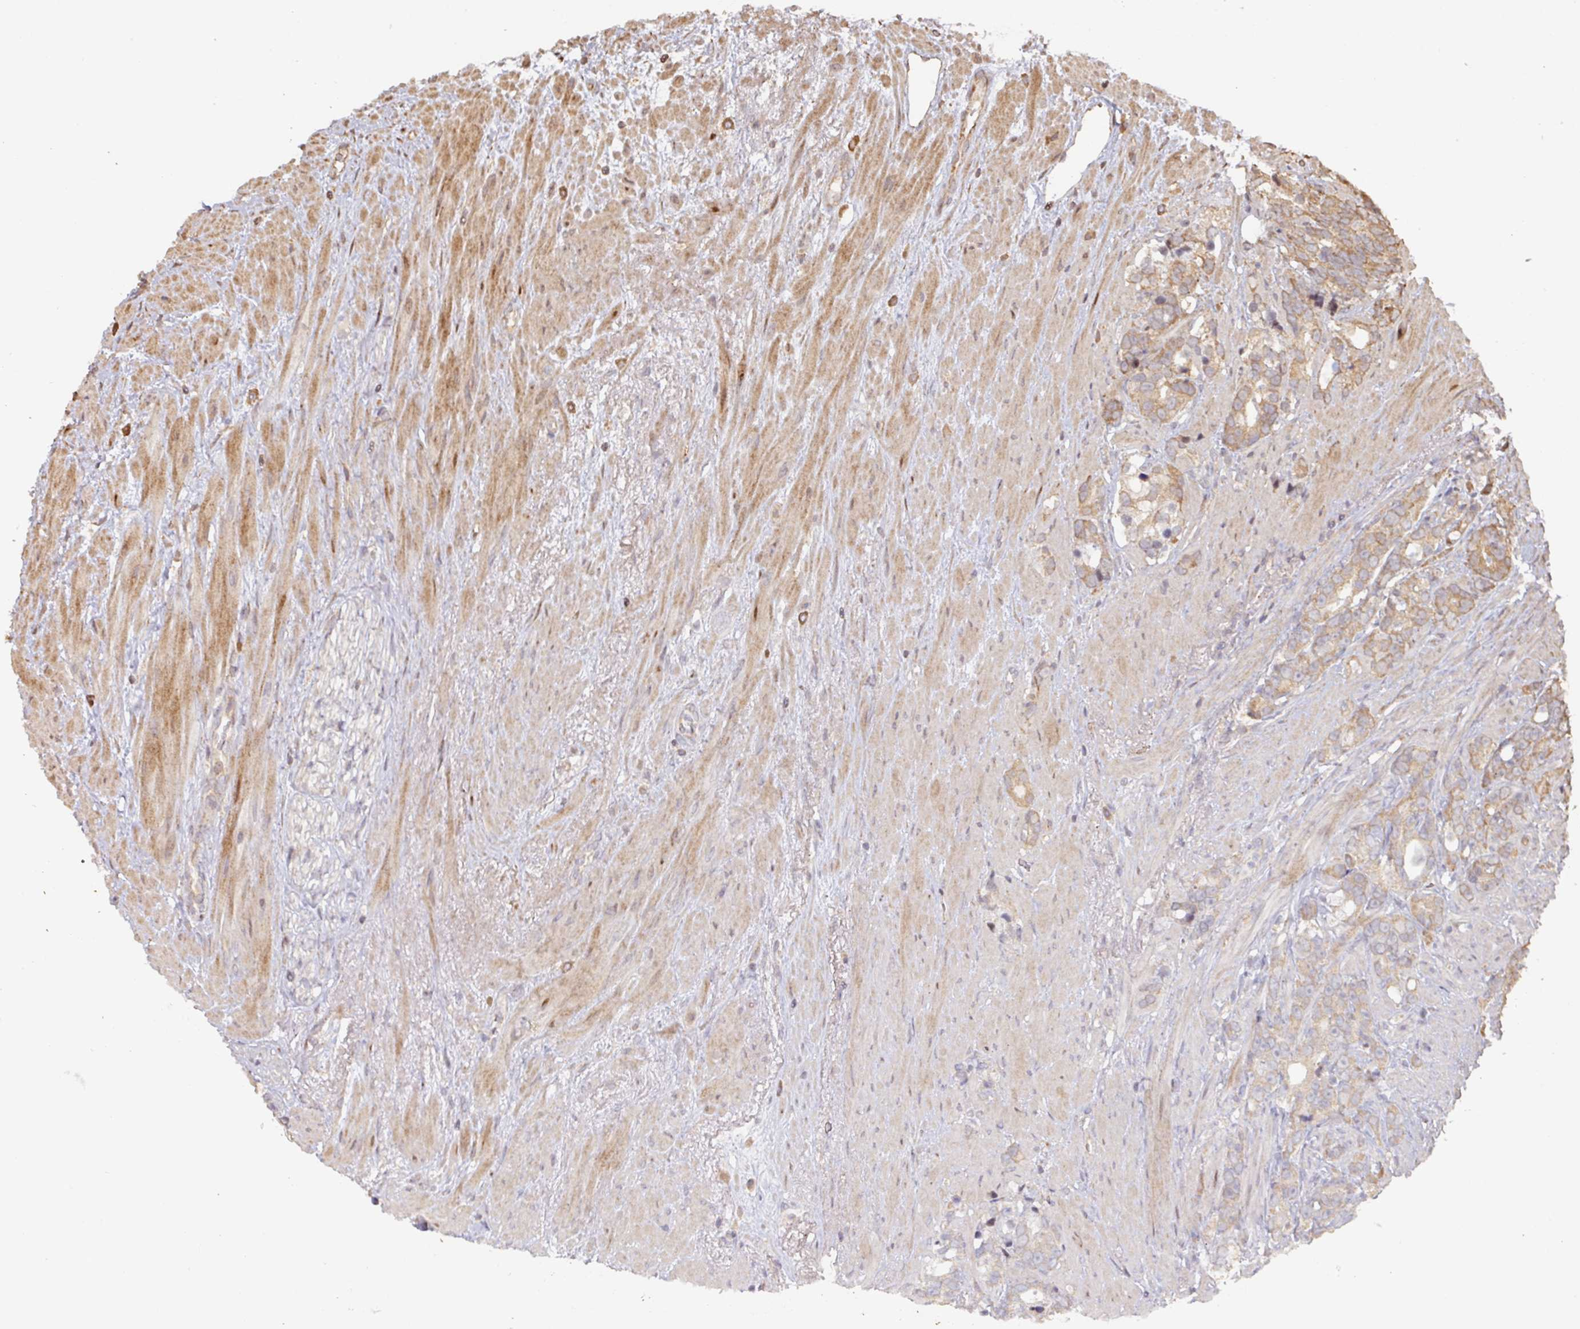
{"staining": {"intensity": "moderate", "quantity": ">75%", "location": "cytoplasmic/membranous"}, "tissue": "prostate cancer", "cell_type": "Tumor cells", "image_type": "cancer", "snomed": [{"axis": "morphology", "description": "Adenocarcinoma, High grade"}, {"axis": "topography", "description": "Prostate"}], "caption": "Human prostate cancer (high-grade adenocarcinoma) stained for a protein (brown) exhibits moderate cytoplasmic/membranous positive staining in approximately >75% of tumor cells.", "gene": "CA7", "patient": {"sex": "male", "age": 74}}